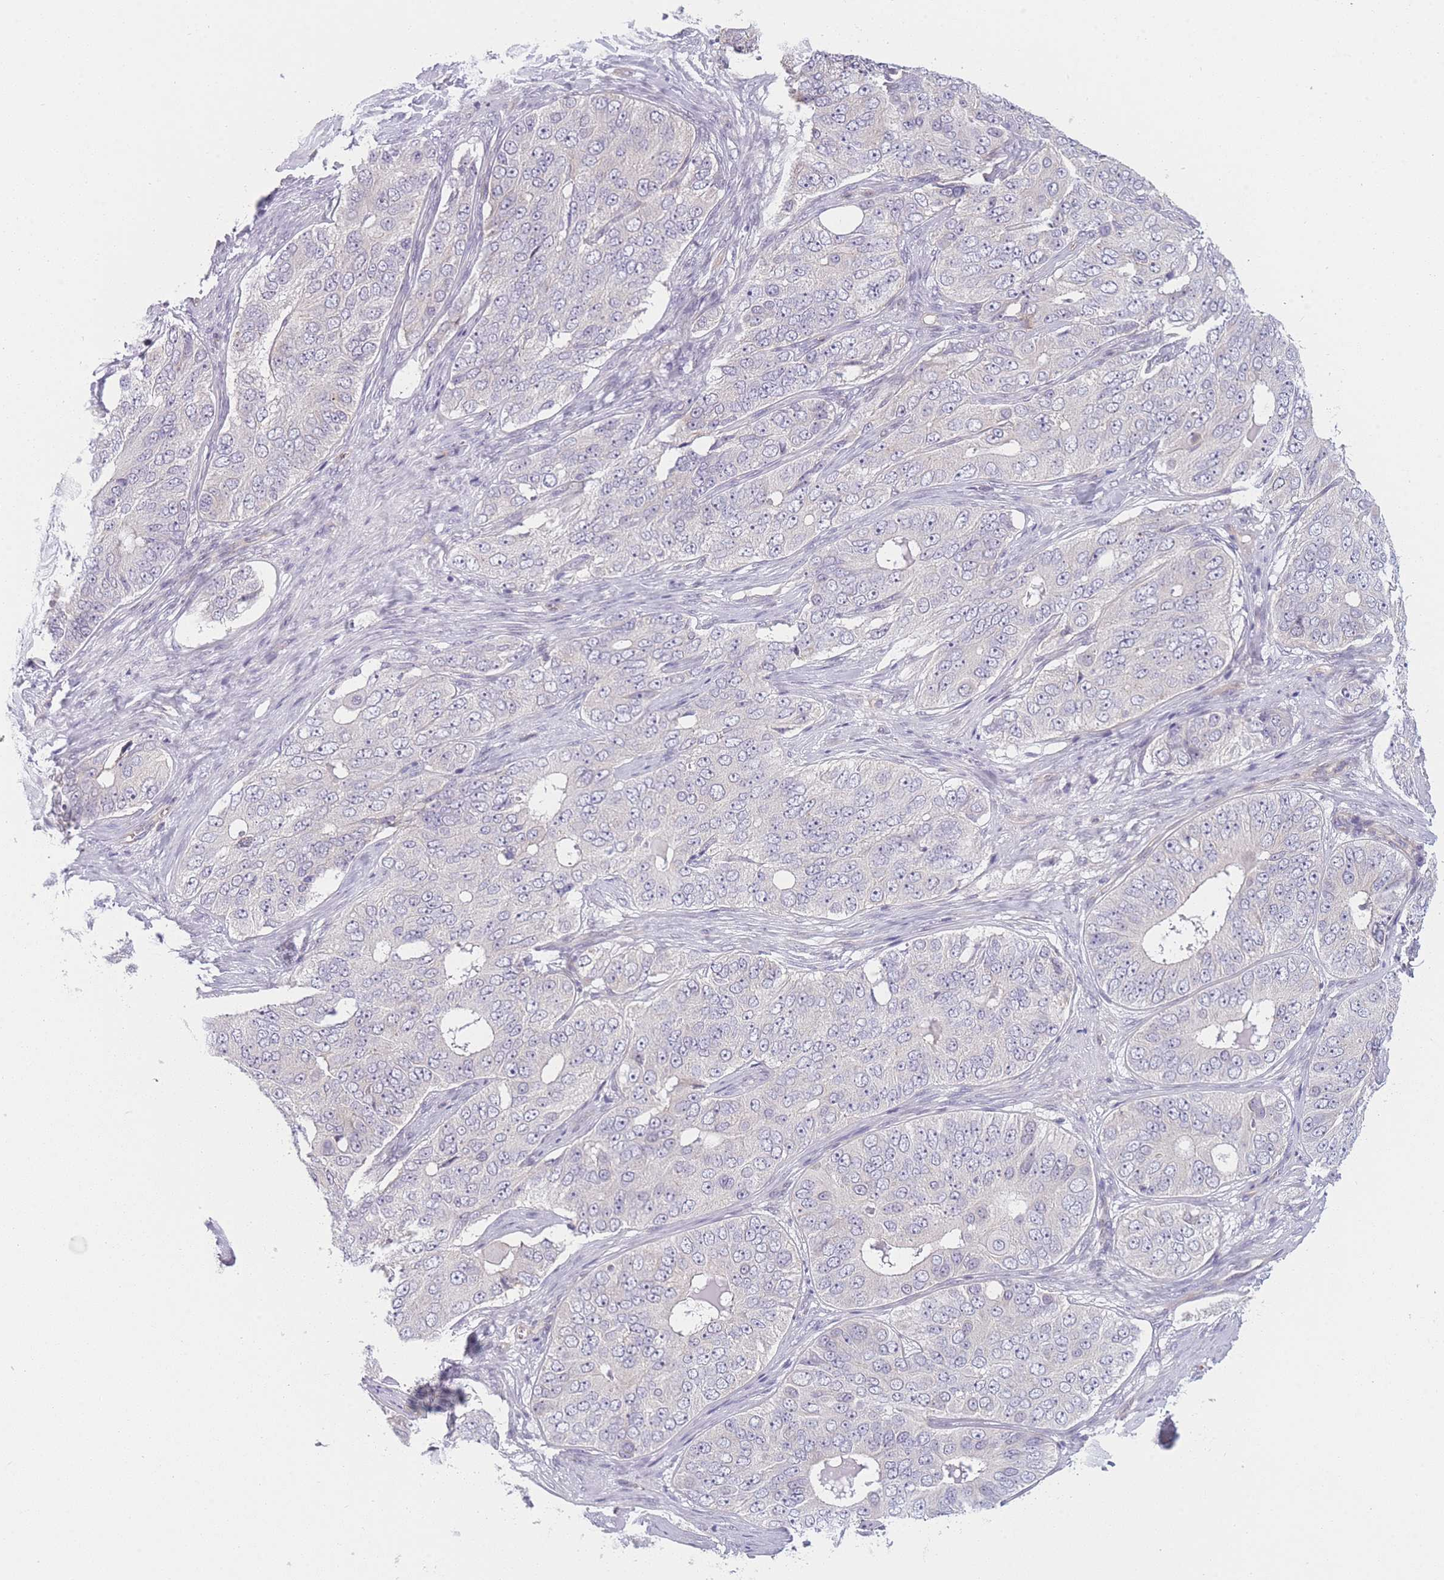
{"staining": {"intensity": "negative", "quantity": "none", "location": "none"}, "tissue": "ovarian cancer", "cell_type": "Tumor cells", "image_type": "cancer", "snomed": [{"axis": "morphology", "description": "Carcinoma, endometroid"}, {"axis": "topography", "description": "Ovary"}], "caption": "Histopathology image shows no protein positivity in tumor cells of ovarian cancer (endometroid carcinoma) tissue.", "gene": "SLC7A6", "patient": {"sex": "female", "age": 51}}